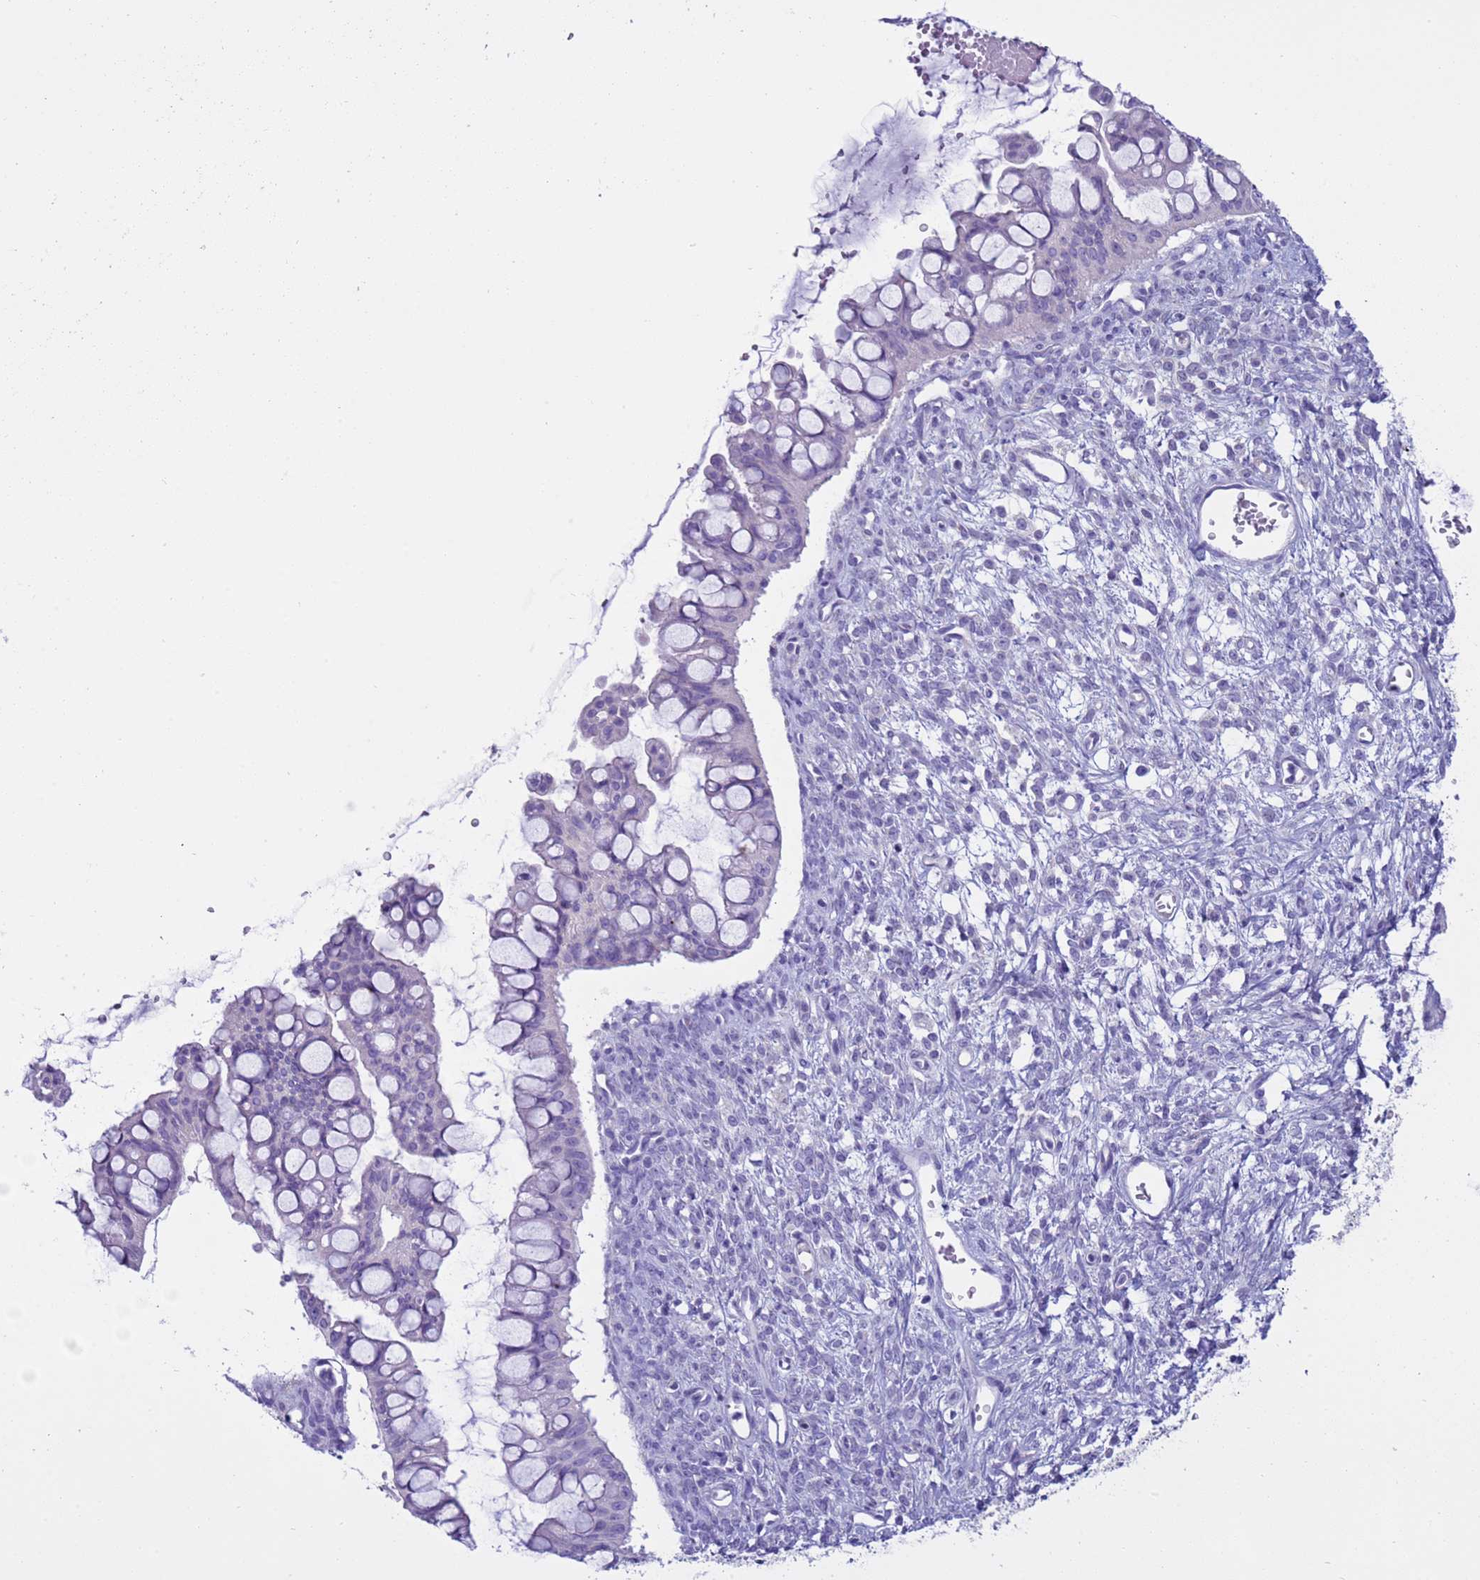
{"staining": {"intensity": "negative", "quantity": "none", "location": "none"}, "tissue": "ovarian cancer", "cell_type": "Tumor cells", "image_type": "cancer", "snomed": [{"axis": "morphology", "description": "Cystadenocarcinoma, mucinous, NOS"}, {"axis": "topography", "description": "Ovary"}], "caption": "This is an IHC micrograph of human ovarian cancer (mucinous cystadenocarcinoma). There is no positivity in tumor cells.", "gene": "CST4", "patient": {"sex": "female", "age": 73}}